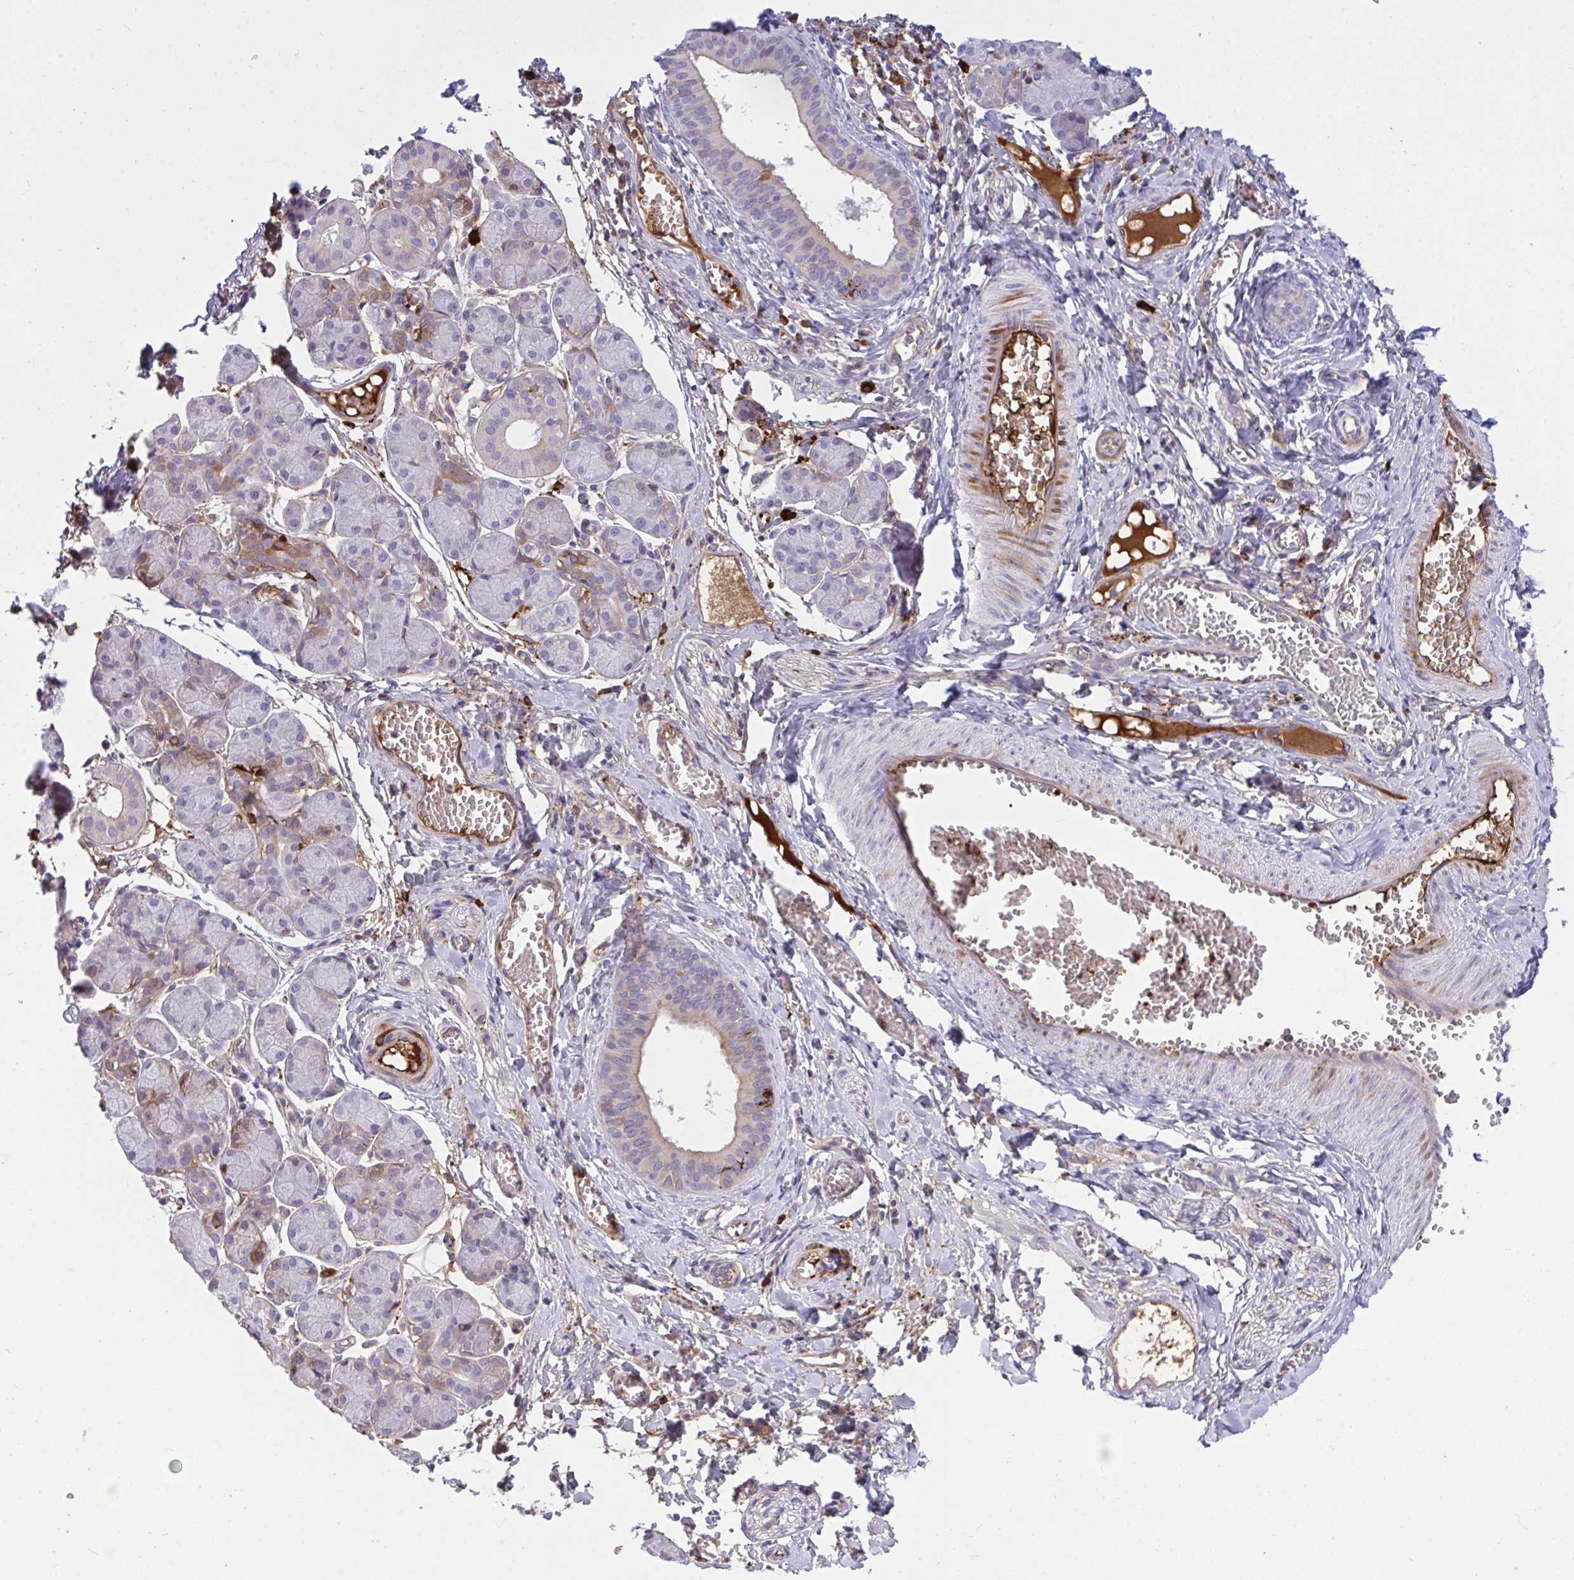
{"staining": {"intensity": "moderate", "quantity": "<25%", "location": "cytoplasmic/membranous"}, "tissue": "salivary gland", "cell_type": "Glandular cells", "image_type": "normal", "snomed": [{"axis": "morphology", "description": "Normal tissue, NOS"}, {"axis": "morphology", "description": "Inflammation, NOS"}, {"axis": "topography", "description": "Lymph node"}, {"axis": "topography", "description": "Salivary gland"}], "caption": "DAB (3,3'-diaminobenzidine) immunohistochemical staining of normal salivary gland demonstrates moderate cytoplasmic/membranous protein positivity in approximately <25% of glandular cells. (DAB (3,3'-diaminobenzidine) IHC with brightfield microscopy, high magnification).", "gene": "F2", "patient": {"sex": "male", "age": 3}}